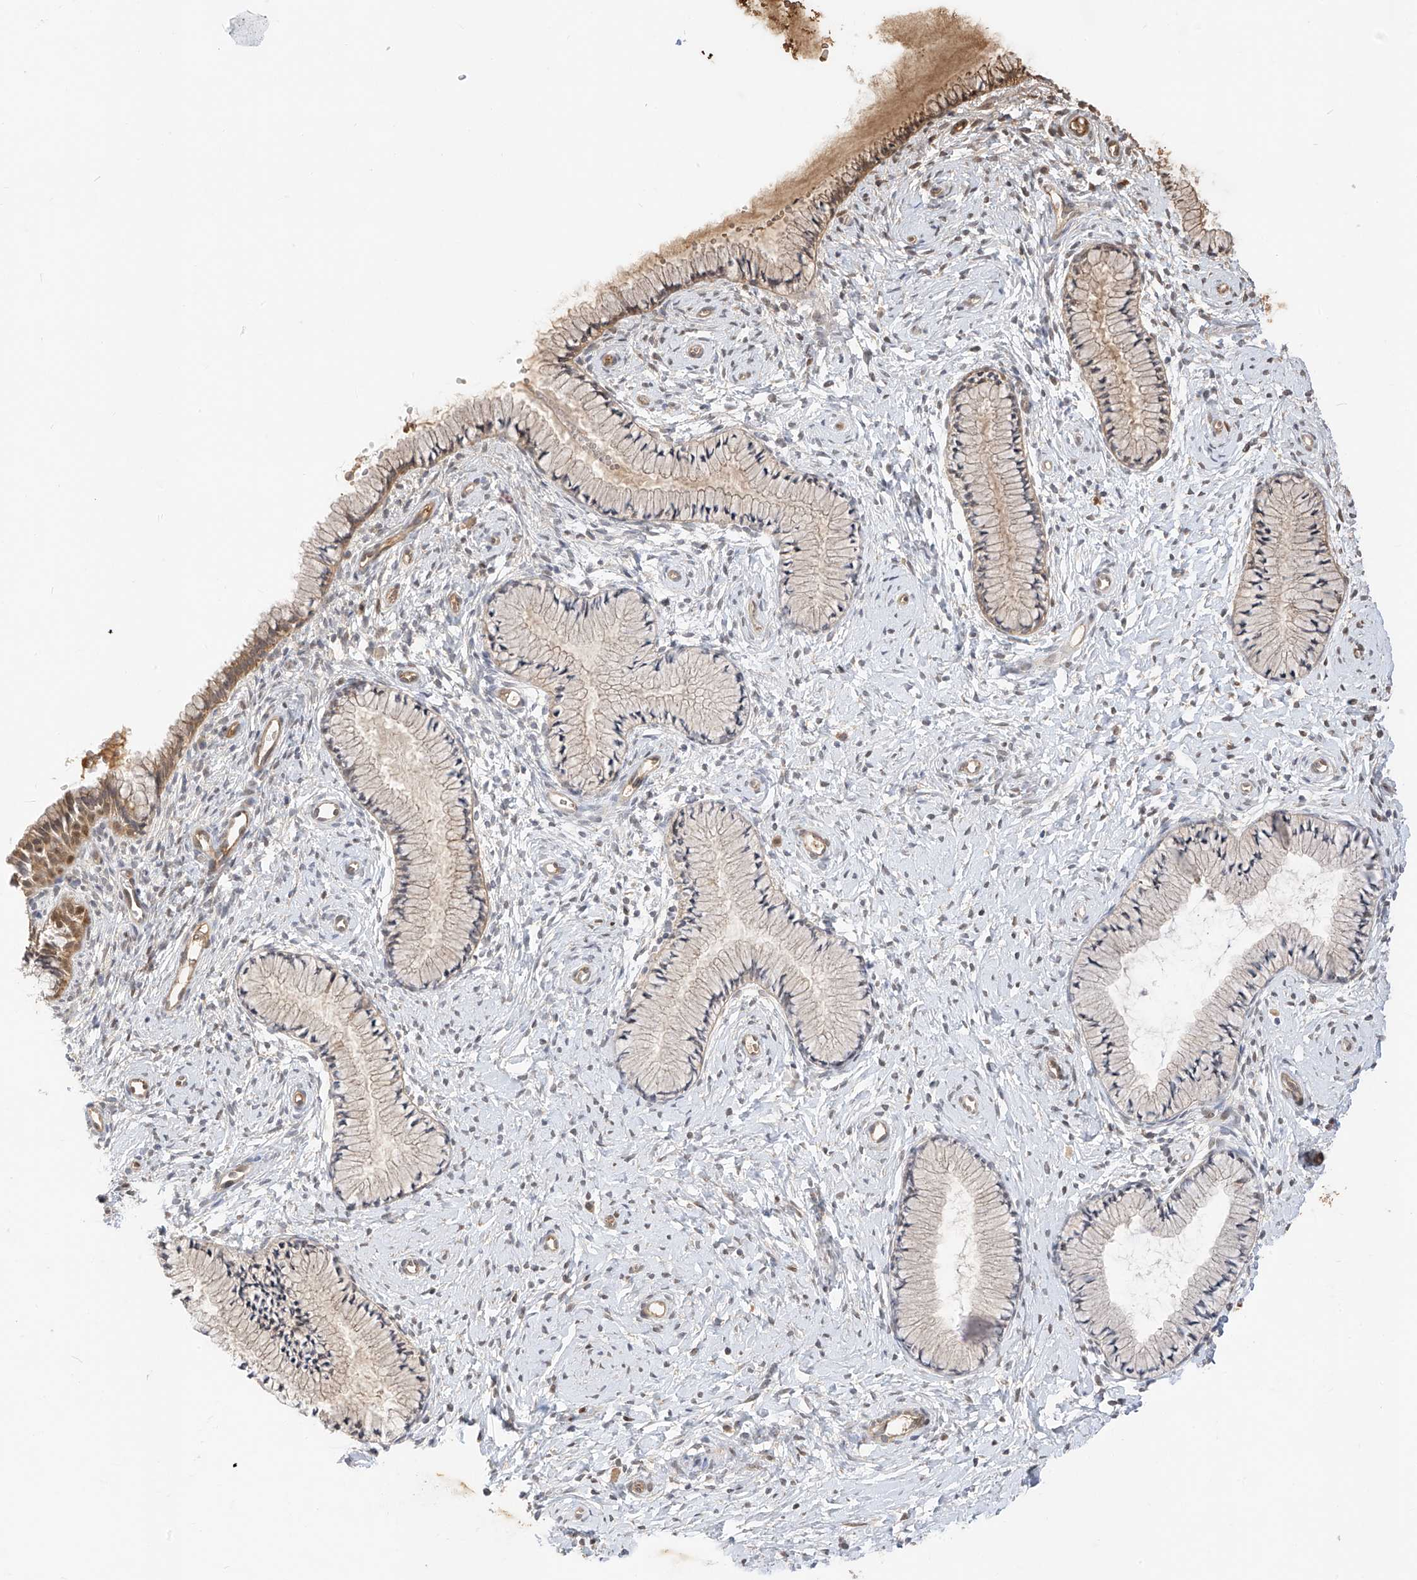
{"staining": {"intensity": "moderate", "quantity": "<25%", "location": "cytoplasmic/membranous"}, "tissue": "cervix", "cell_type": "Glandular cells", "image_type": "normal", "snomed": [{"axis": "morphology", "description": "Normal tissue, NOS"}, {"axis": "topography", "description": "Cervix"}], "caption": "This is an image of immunohistochemistry (IHC) staining of normal cervix, which shows moderate staining in the cytoplasmic/membranous of glandular cells.", "gene": "MRTFA", "patient": {"sex": "female", "age": 33}}